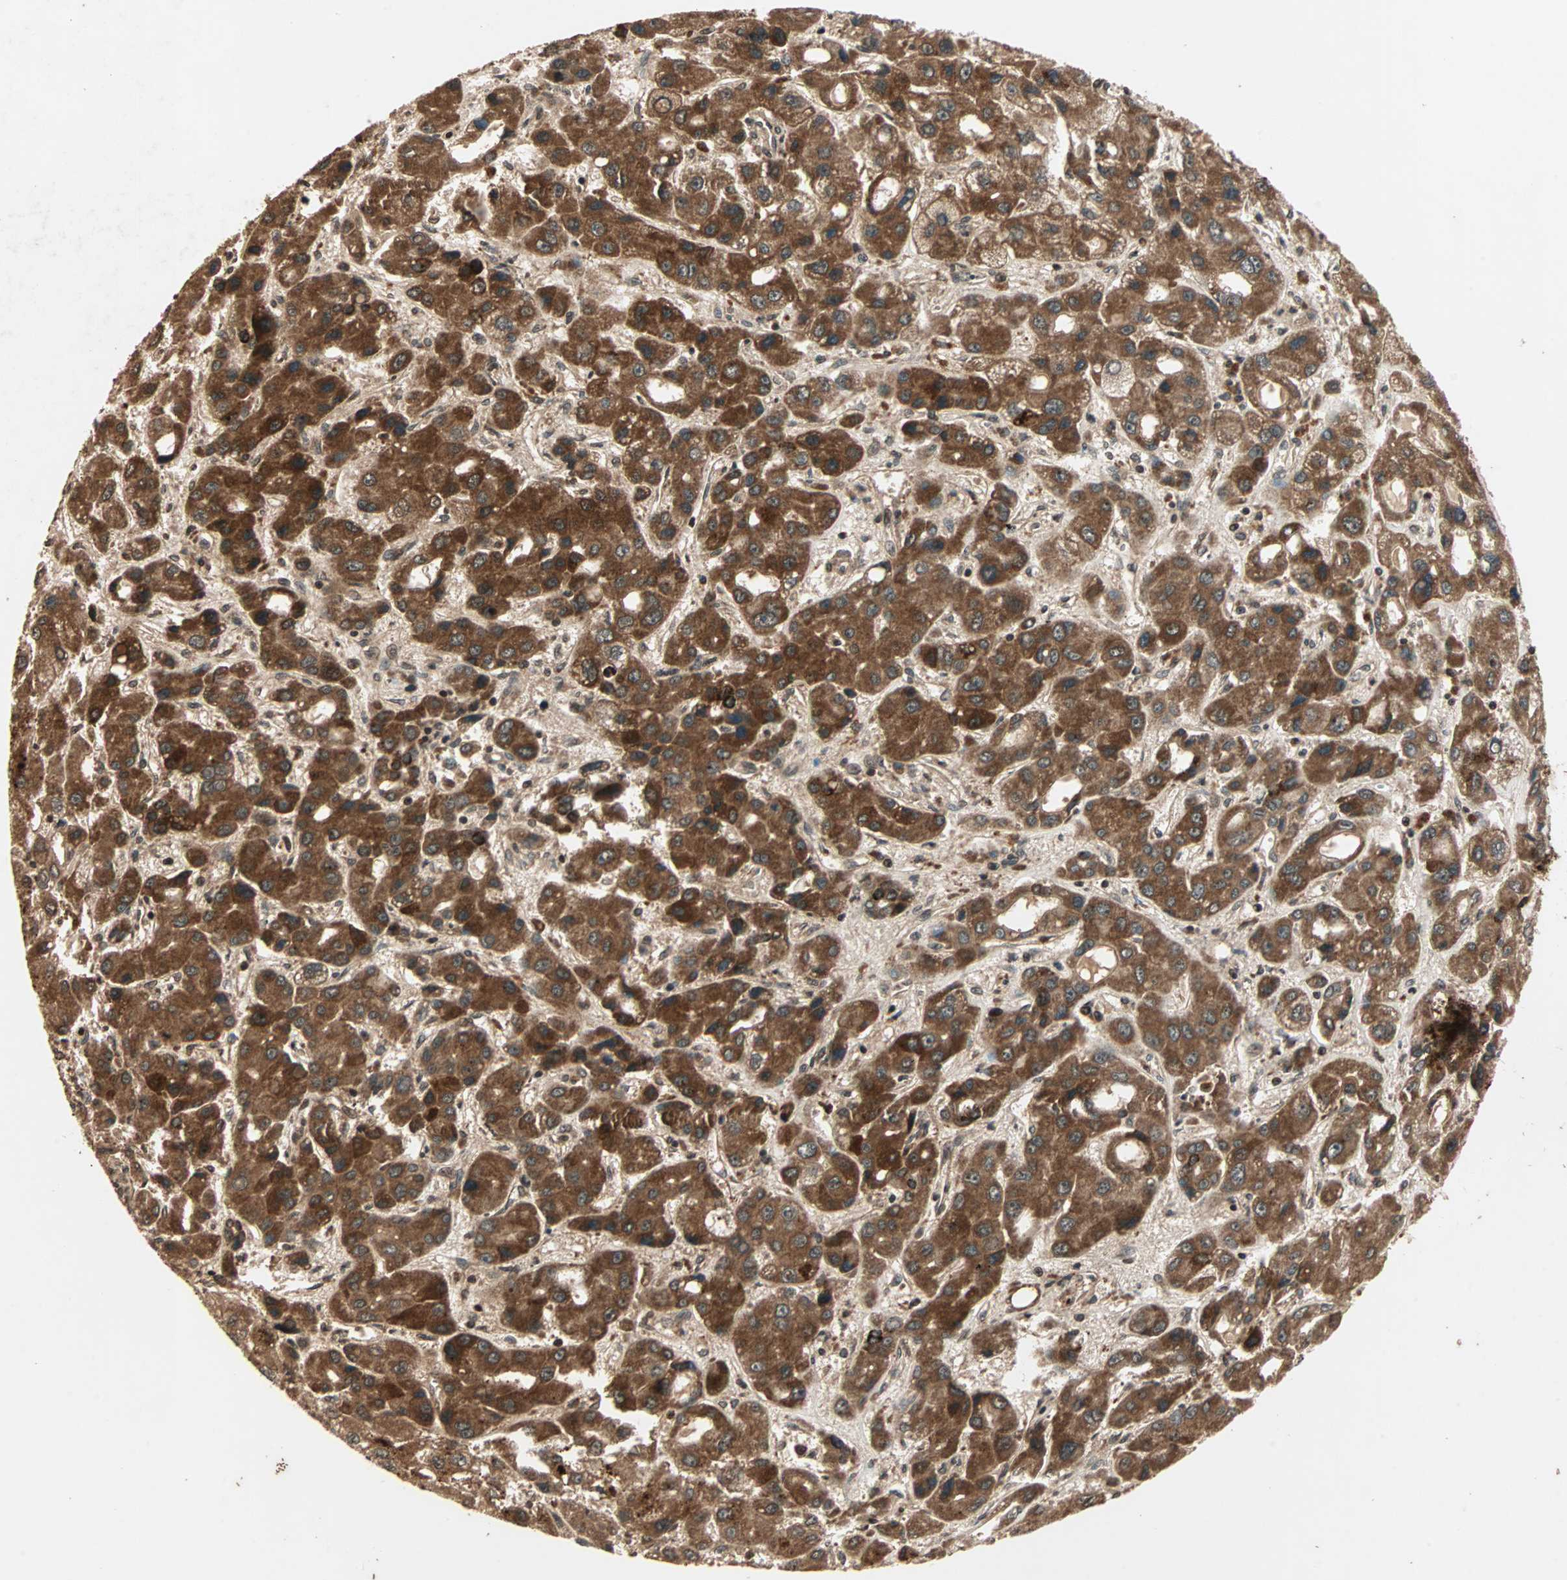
{"staining": {"intensity": "strong", "quantity": ">75%", "location": "cytoplasmic/membranous"}, "tissue": "liver cancer", "cell_type": "Tumor cells", "image_type": "cancer", "snomed": [{"axis": "morphology", "description": "Carcinoma, Hepatocellular, NOS"}, {"axis": "topography", "description": "Liver"}], "caption": "This is a photomicrograph of immunohistochemistry staining of hepatocellular carcinoma (liver), which shows strong positivity in the cytoplasmic/membranous of tumor cells.", "gene": "RFFL", "patient": {"sex": "male", "age": 55}}